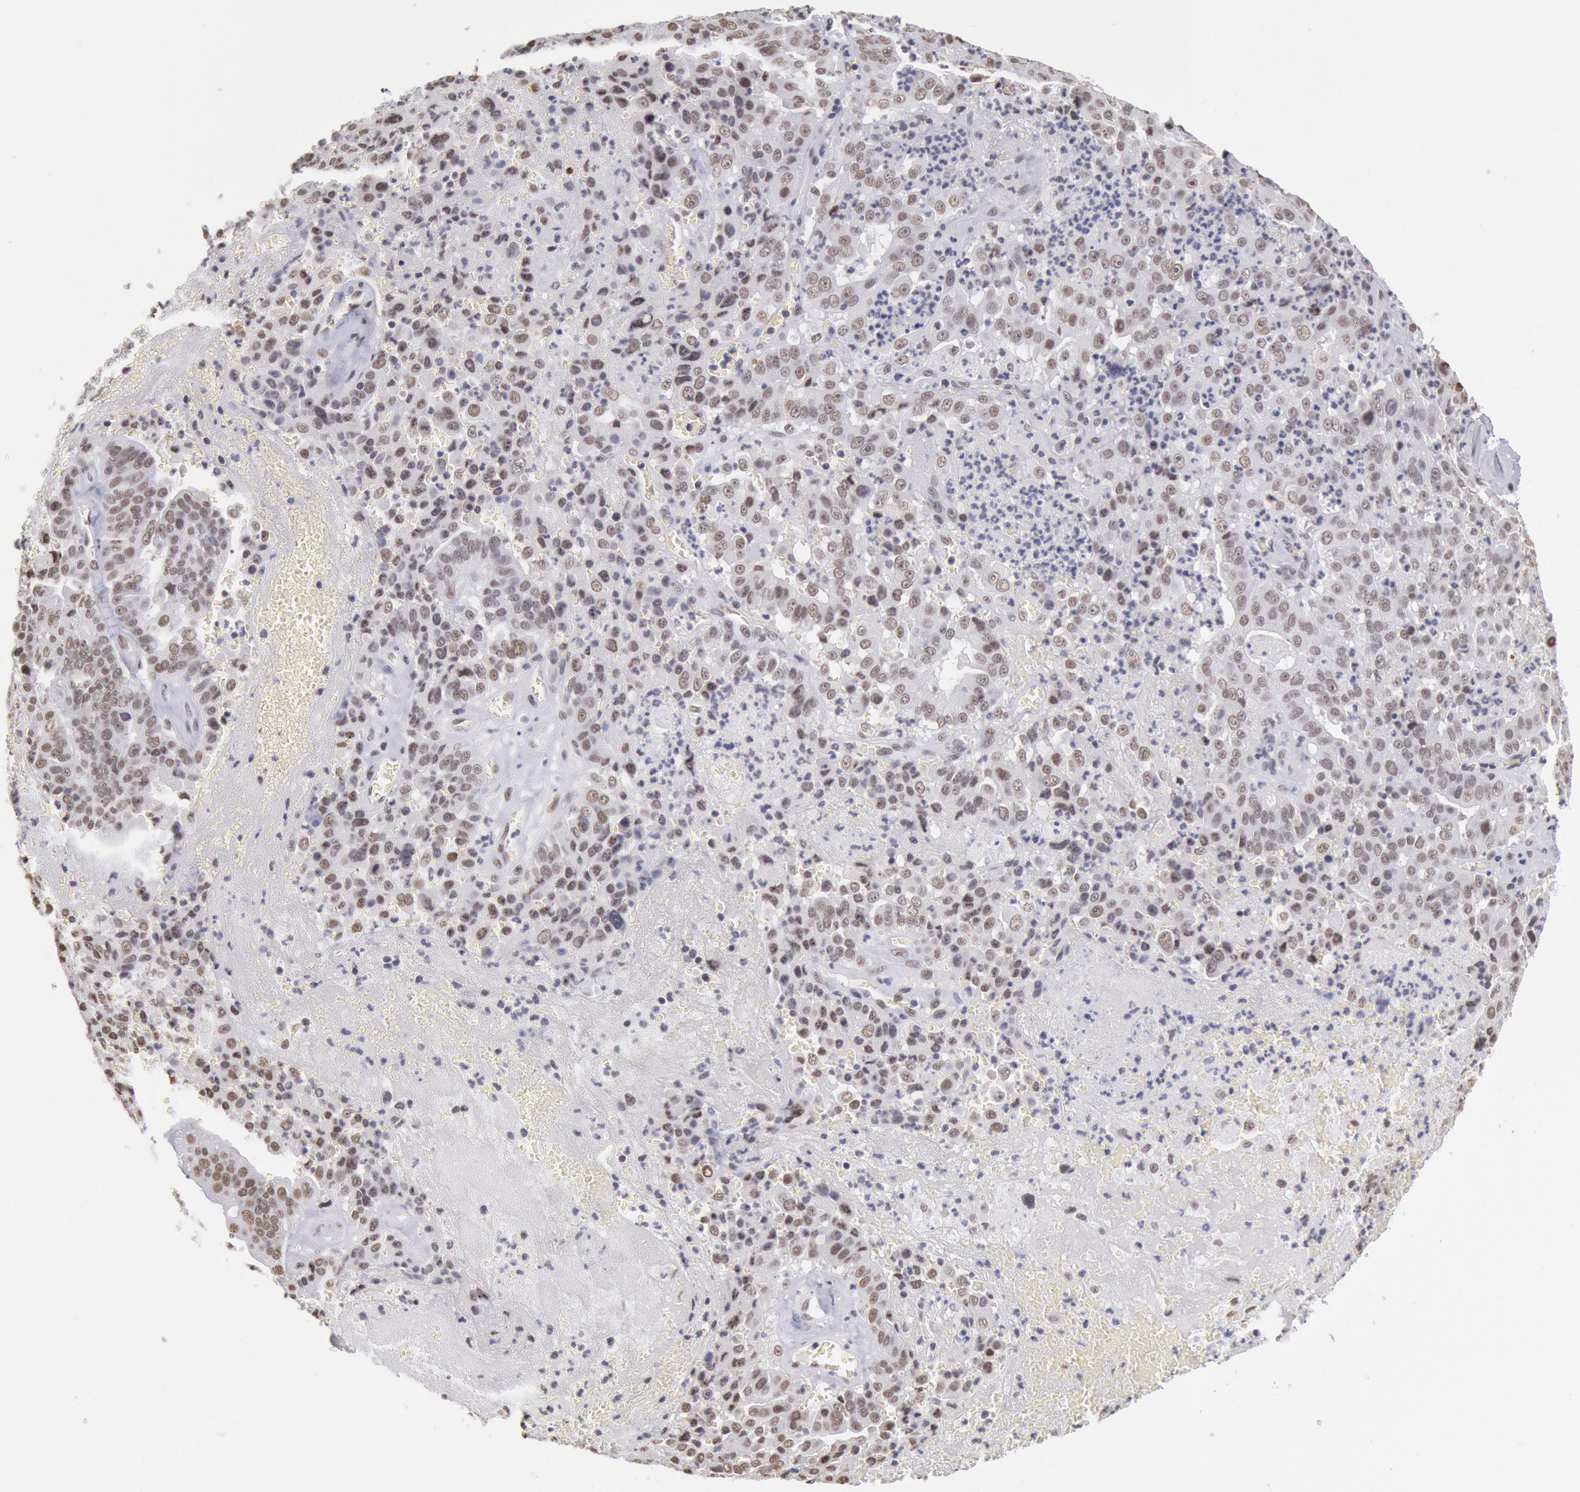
{"staining": {"intensity": "weak", "quantity": ">75%", "location": "nuclear"}, "tissue": "liver cancer", "cell_type": "Tumor cells", "image_type": "cancer", "snomed": [{"axis": "morphology", "description": "Cholangiocarcinoma"}, {"axis": "topography", "description": "Liver"}], "caption": "Human liver cholangiocarcinoma stained with a brown dye shows weak nuclear positive positivity in about >75% of tumor cells.", "gene": "SNRPD3", "patient": {"sex": "female", "age": 79}}